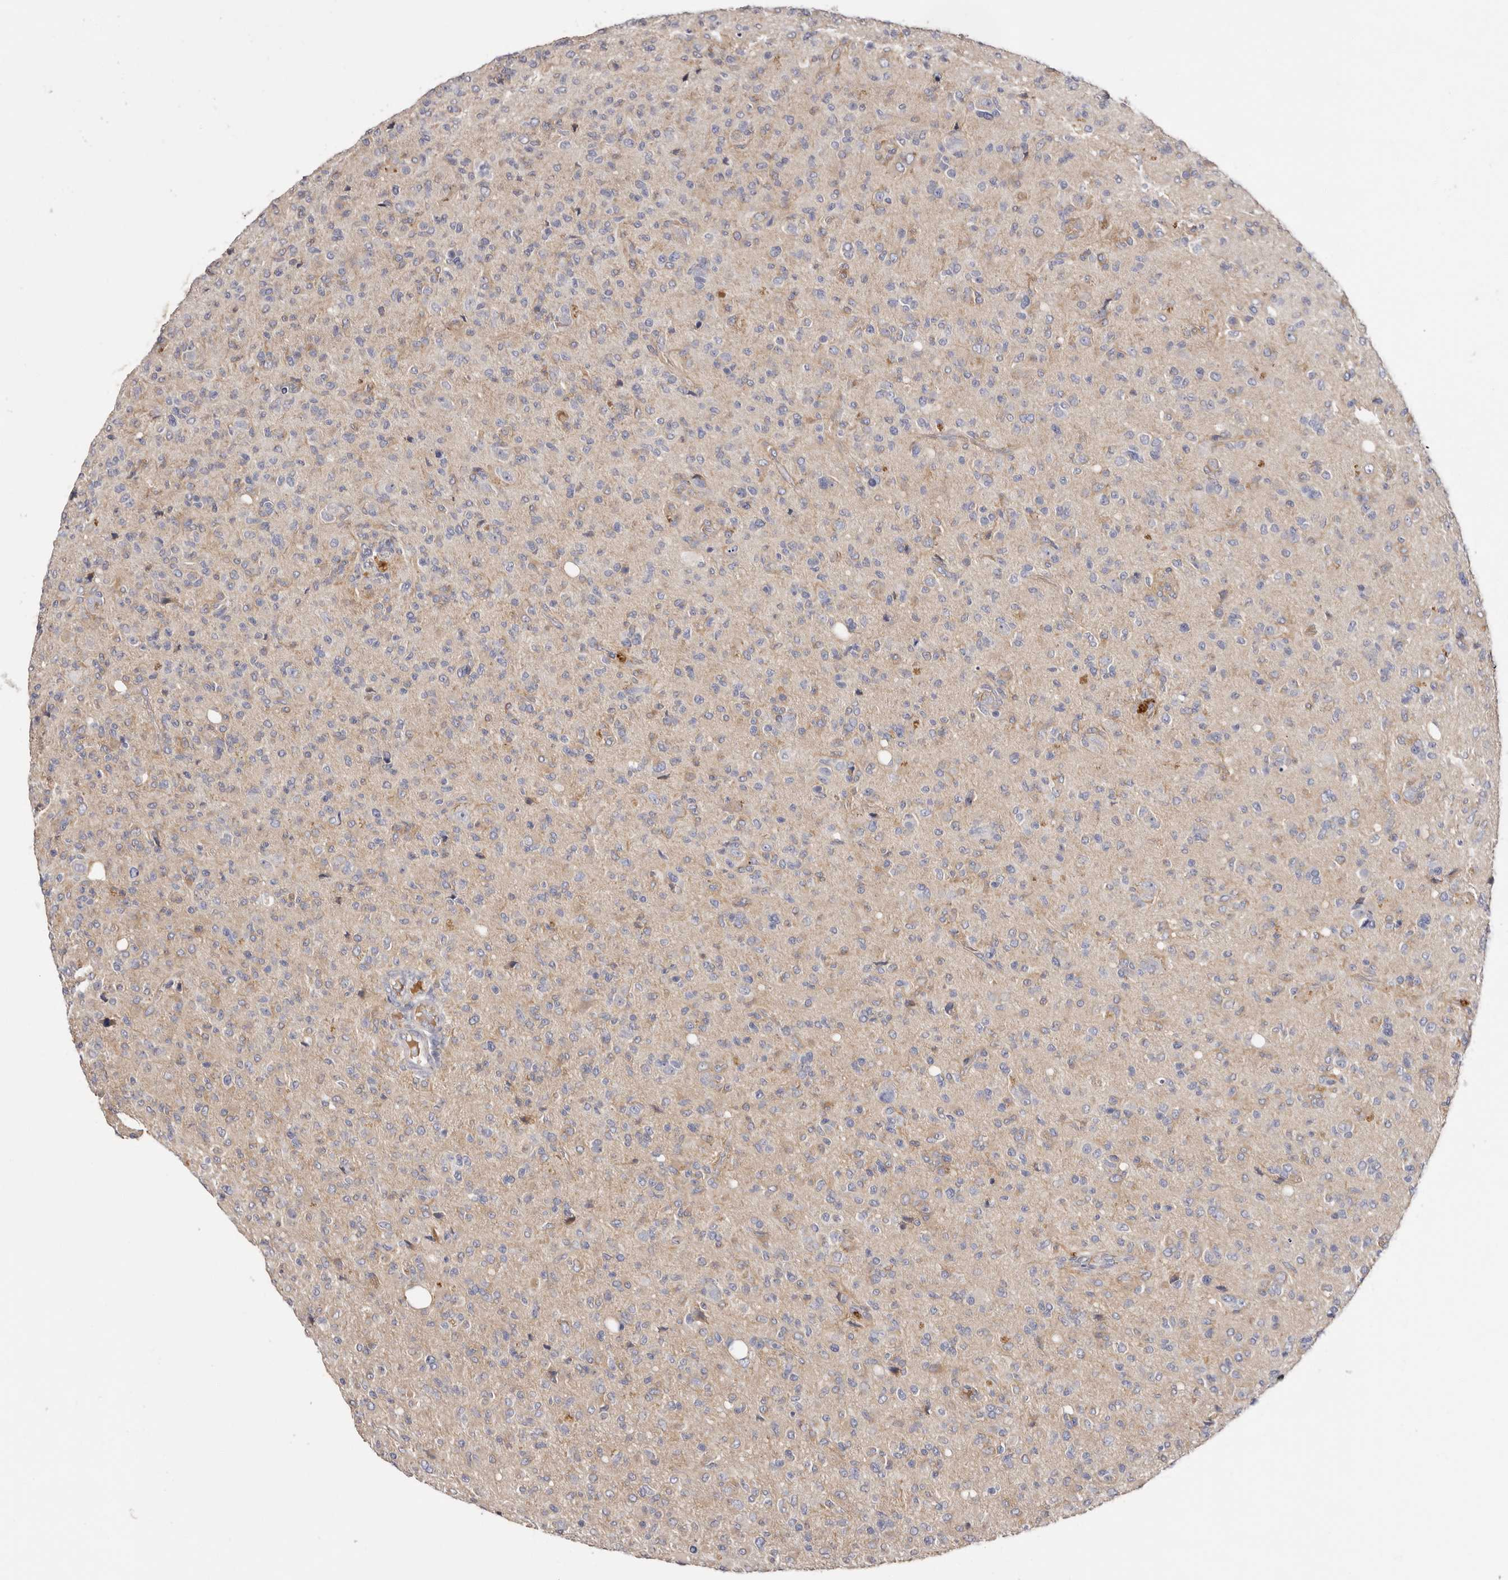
{"staining": {"intensity": "negative", "quantity": "none", "location": "none"}, "tissue": "glioma", "cell_type": "Tumor cells", "image_type": "cancer", "snomed": [{"axis": "morphology", "description": "Glioma, malignant, High grade"}, {"axis": "topography", "description": "Brain"}], "caption": "Immunohistochemistry (IHC) image of high-grade glioma (malignant) stained for a protein (brown), which displays no staining in tumor cells. (Stains: DAB immunohistochemistry (IHC) with hematoxylin counter stain, Microscopy: brightfield microscopy at high magnification).", "gene": "STK16", "patient": {"sex": "female", "age": 57}}